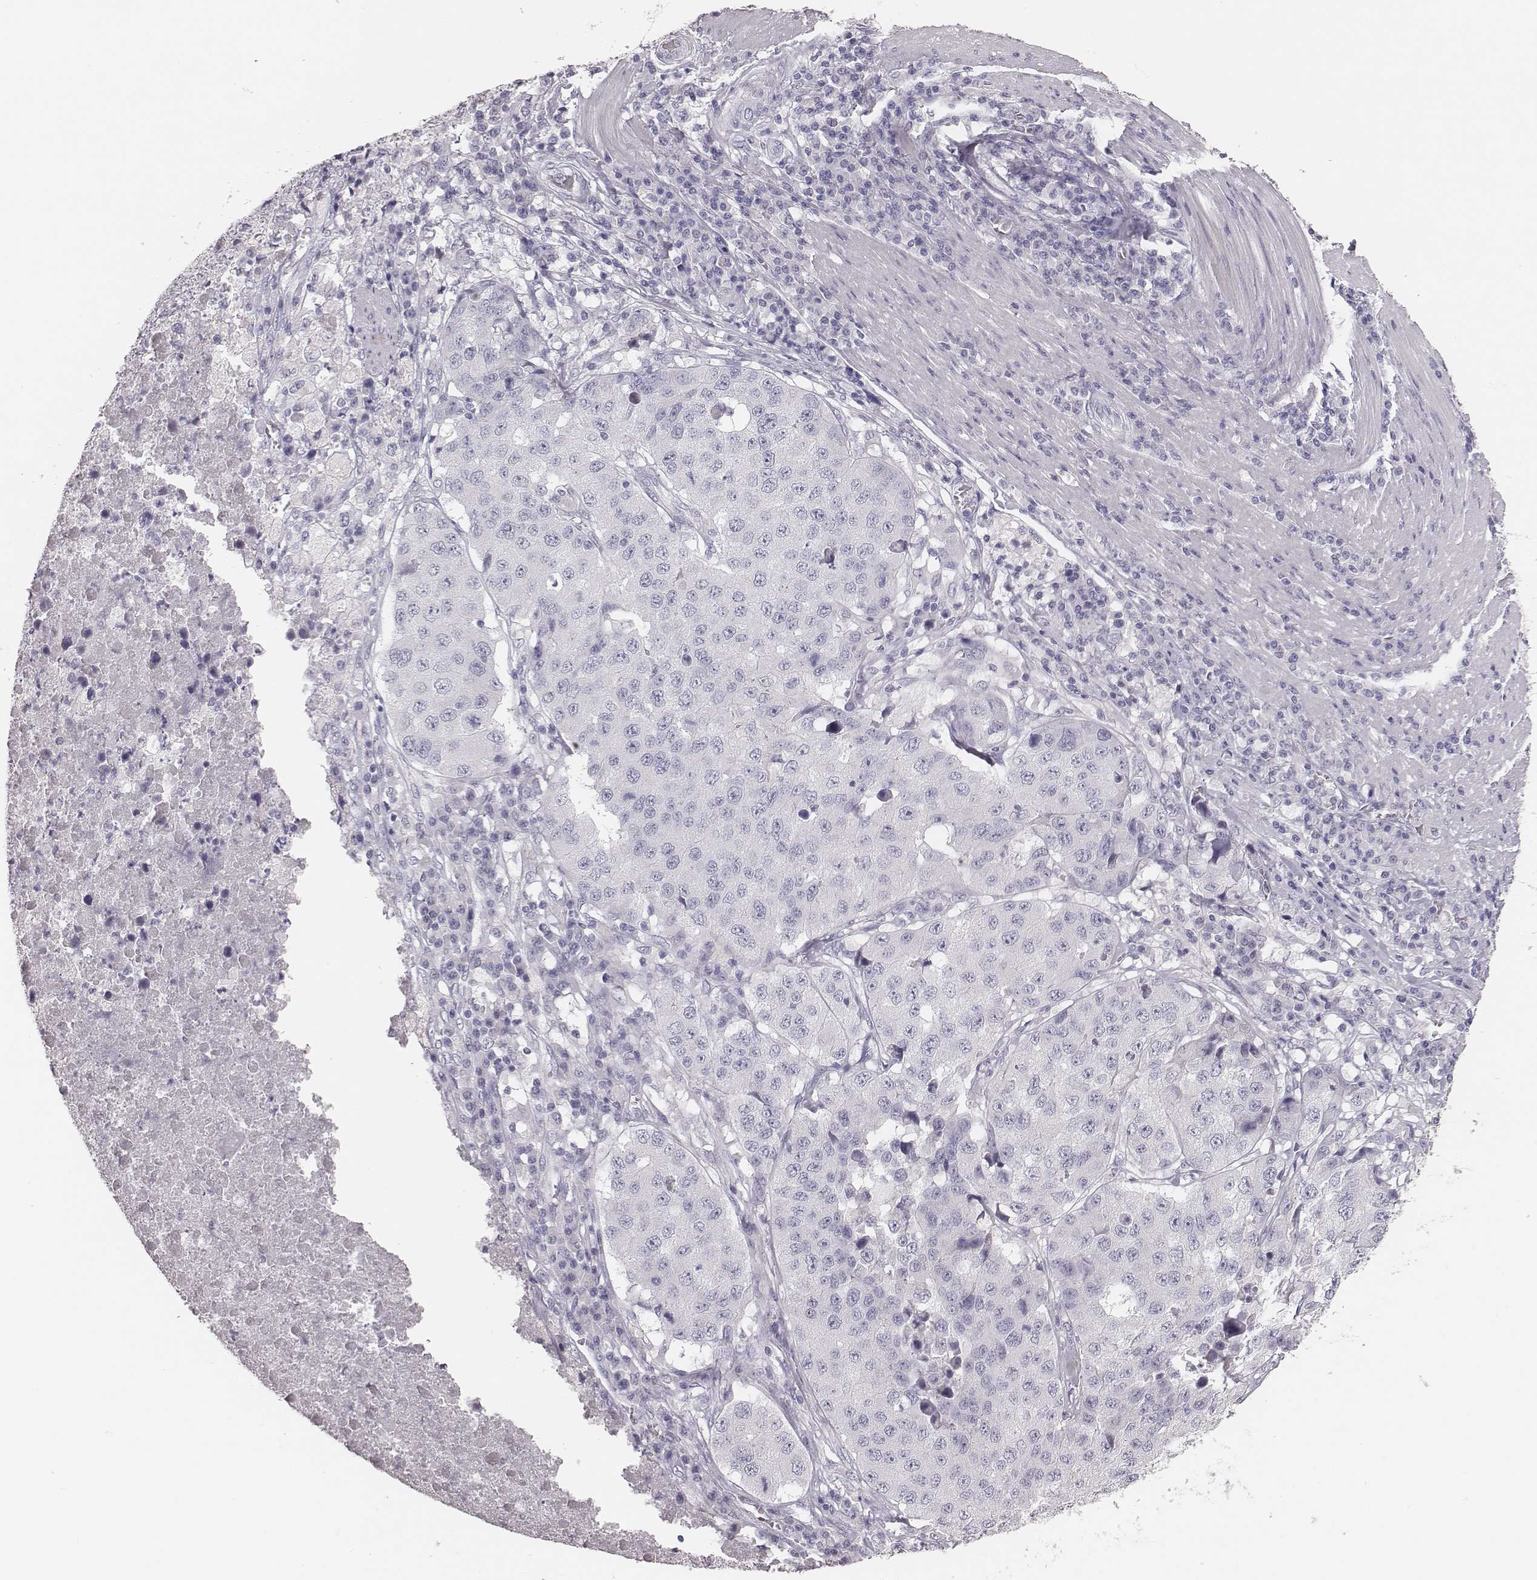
{"staining": {"intensity": "negative", "quantity": "none", "location": "none"}, "tissue": "stomach cancer", "cell_type": "Tumor cells", "image_type": "cancer", "snomed": [{"axis": "morphology", "description": "Adenocarcinoma, NOS"}, {"axis": "topography", "description": "Stomach"}], "caption": "DAB immunohistochemical staining of human stomach cancer shows no significant positivity in tumor cells.", "gene": "MYH6", "patient": {"sex": "male", "age": 71}}